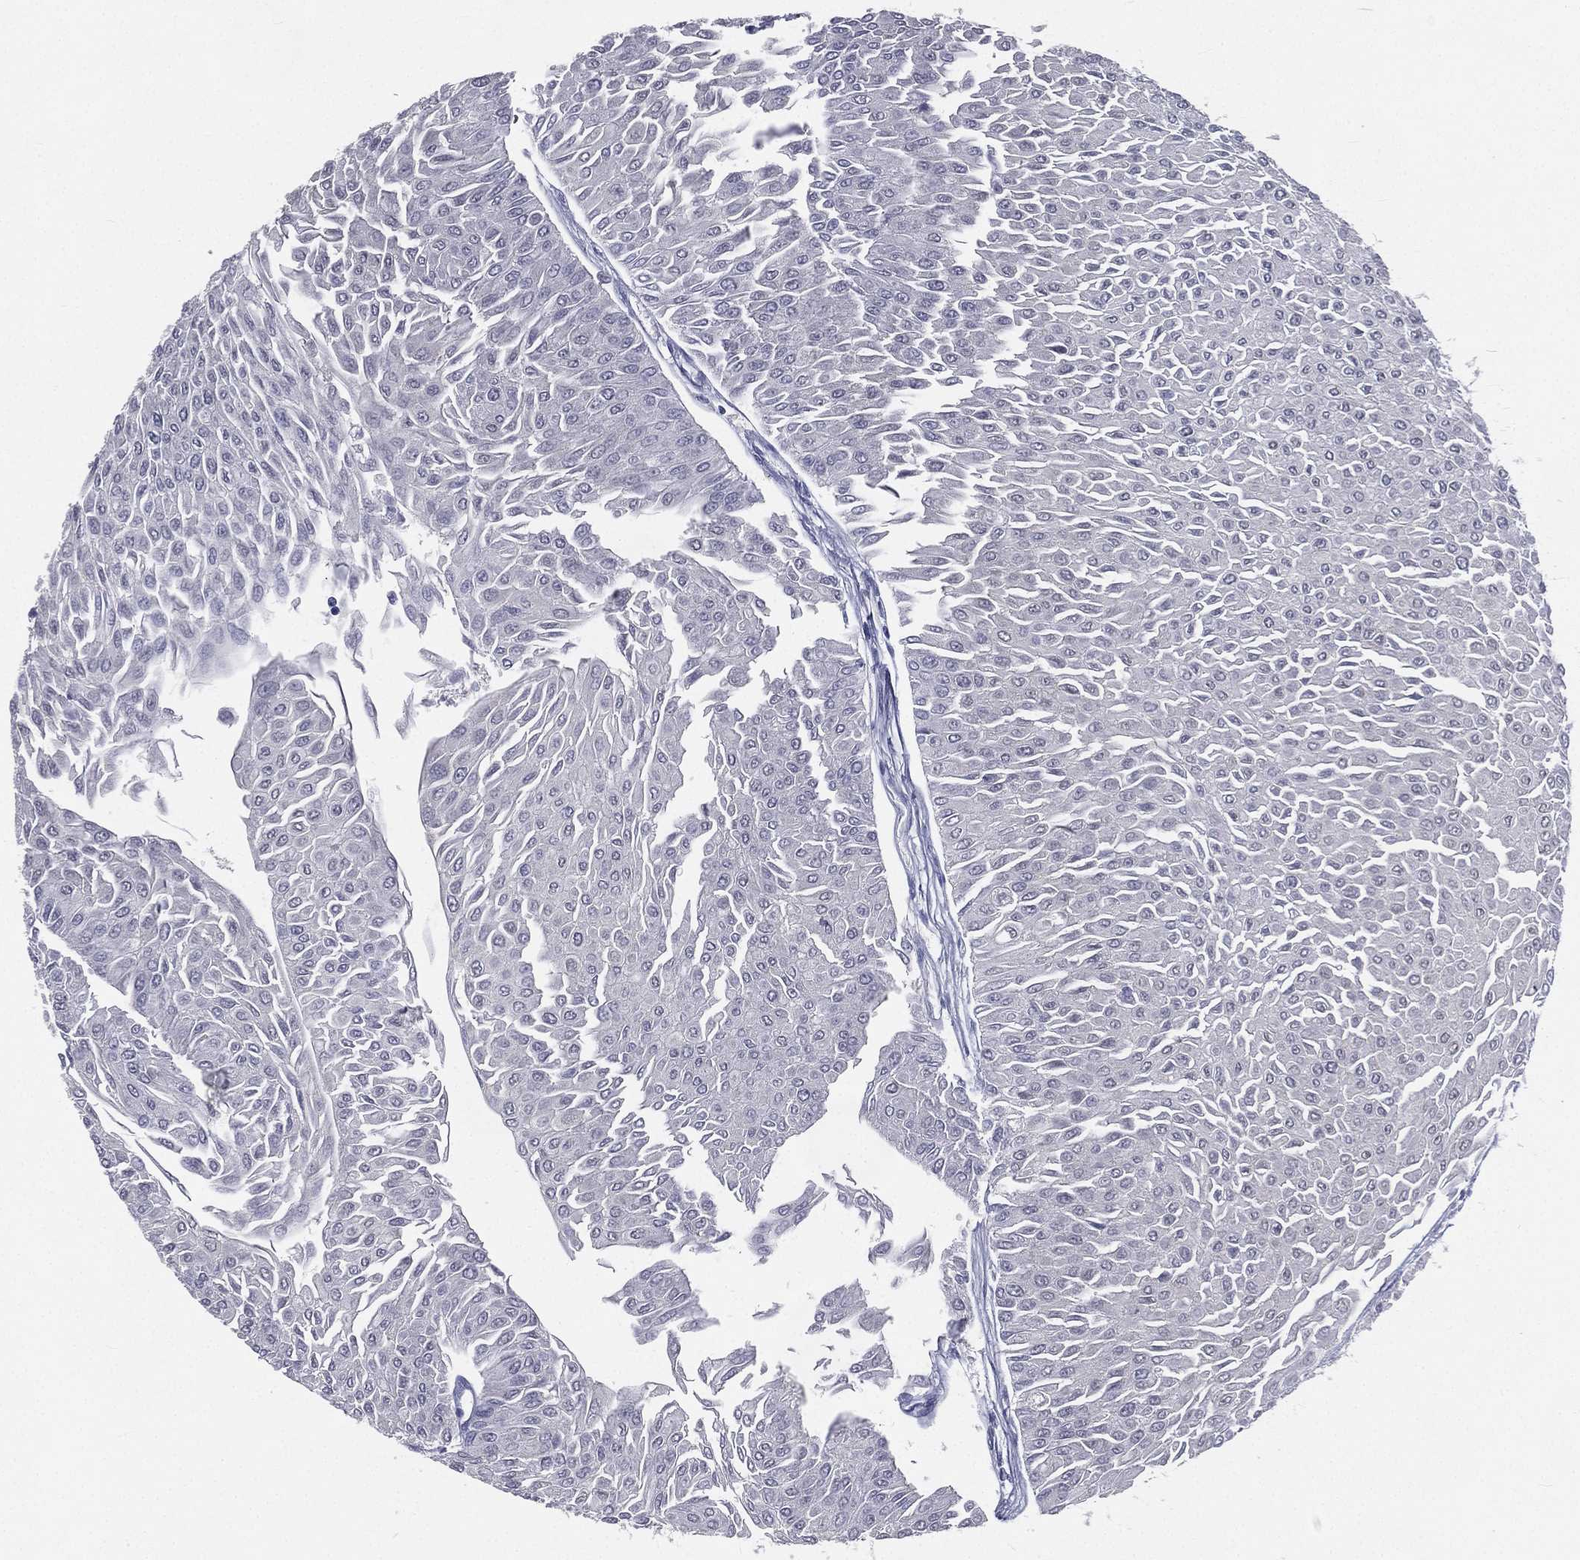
{"staining": {"intensity": "negative", "quantity": "none", "location": "none"}, "tissue": "urothelial cancer", "cell_type": "Tumor cells", "image_type": "cancer", "snomed": [{"axis": "morphology", "description": "Urothelial carcinoma, Low grade"}, {"axis": "topography", "description": "Urinary bladder"}], "caption": "There is no significant staining in tumor cells of urothelial cancer.", "gene": "IFT27", "patient": {"sex": "male", "age": 67}}